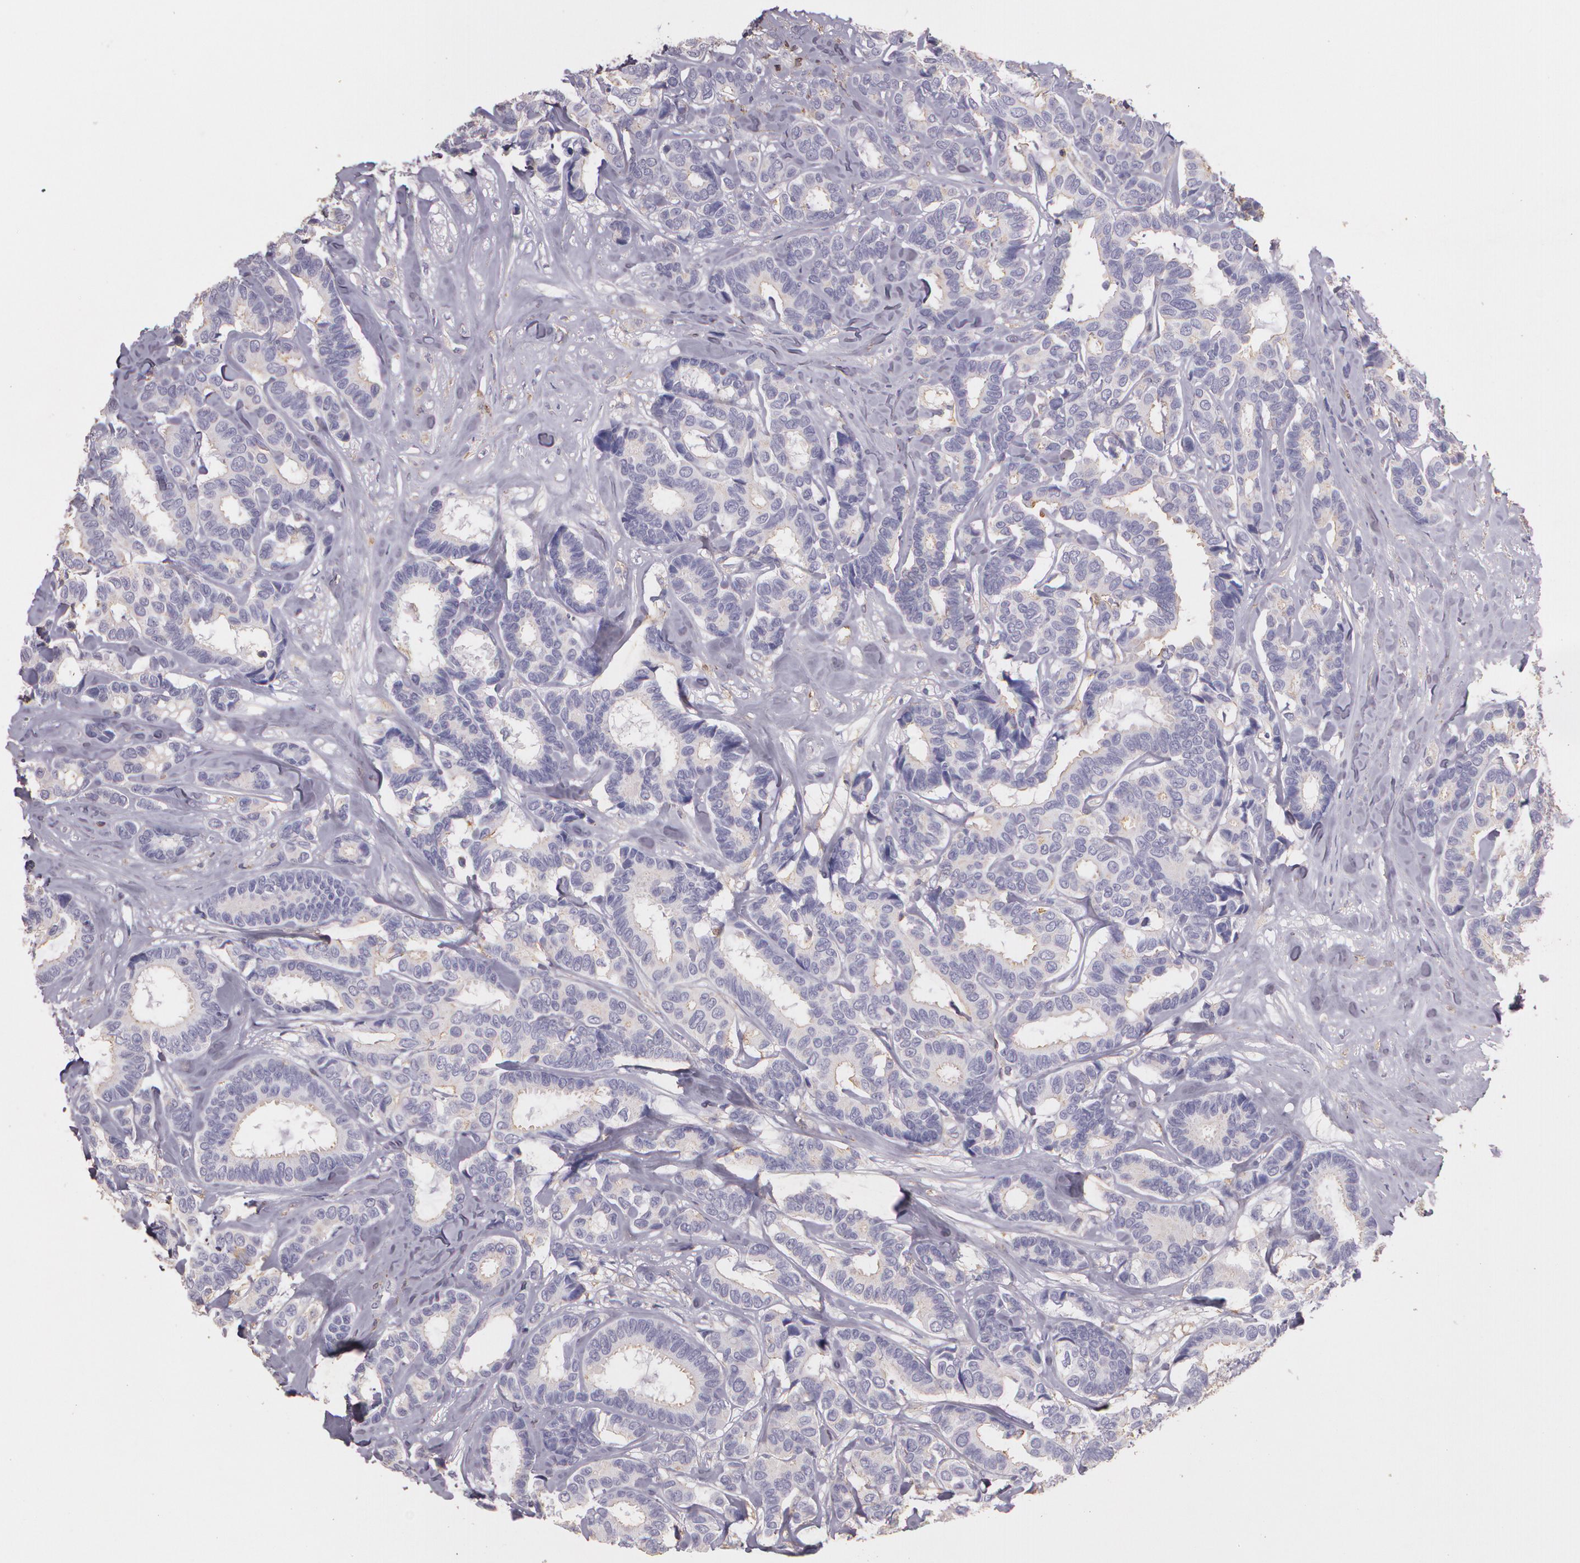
{"staining": {"intensity": "negative", "quantity": "none", "location": "none"}, "tissue": "breast cancer", "cell_type": "Tumor cells", "image_type": "cancer", "snomed": [{"axis": "morphology", "description": "Duct carcinoma"}, {"axis": "topography", "description": "Breast"}], "caption": "Immunohistochemistry photomicrograph of neoplastic tissue: breast cancer (infiltrating ductal carcinoma) stained with DAB reveals no significant protein positivity in tumor cells.", "gene": "TGFBR1", "patient": {"sex": "female", "age": 87}}